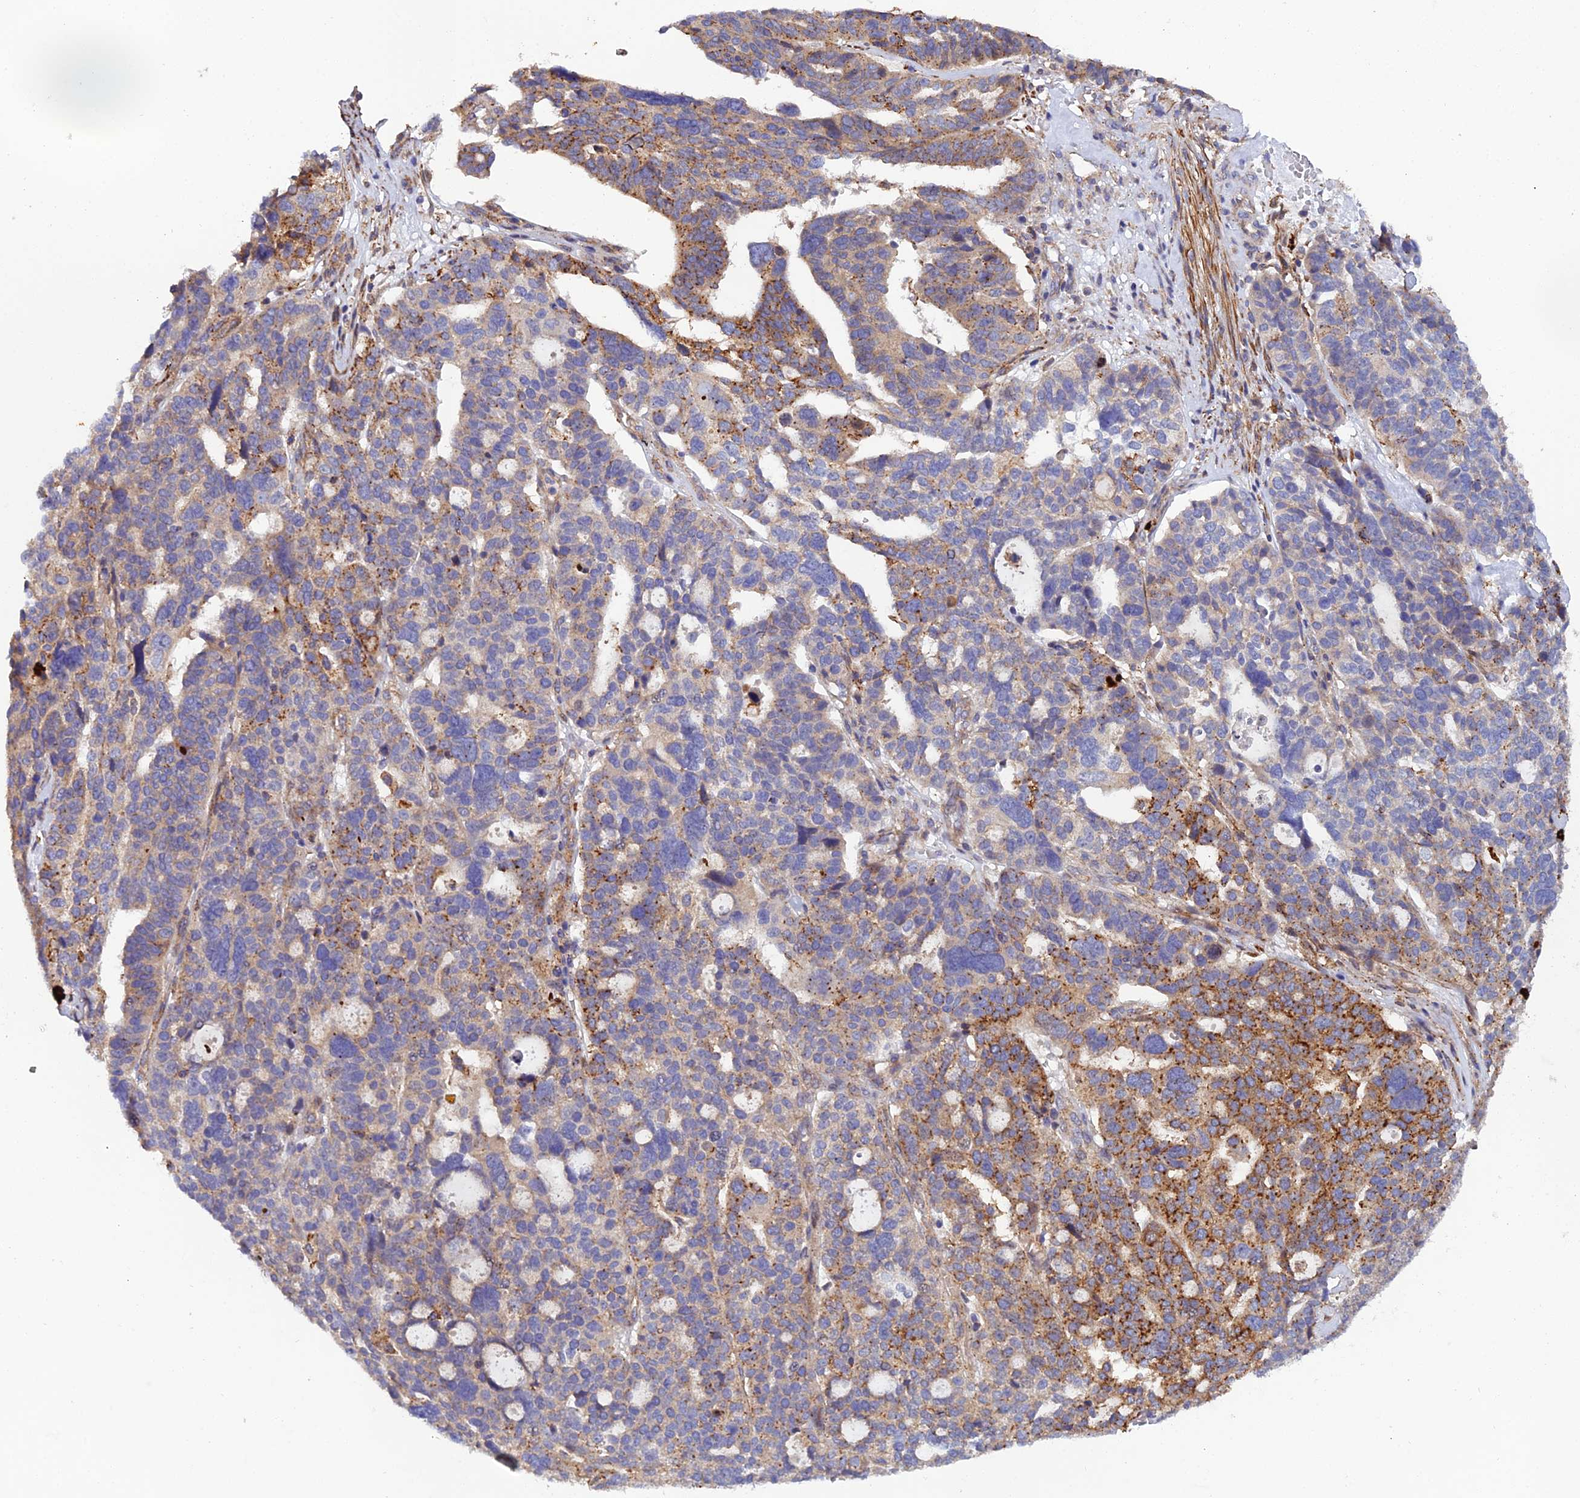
{"staining": {"intensity": "moderate", "quantity": "25%-75%", "location": "cytoplasmic/membranous"}, "tissue": "ovarian cancer", "cell_type": "Tumor cells", "image_type": "cancer", "snomed": [{"axis": "morphology", "description": "Cystadenocarcinoma, serous, NOS"}, {"axis": "topography", "description": "Ovary"}], "caption": "High-magnification brightfield microscopy of ovarian serous cystadenocarcinoma stained with DAB (3,3'-diaminobenzidine) (brown) and counterstained with hematoxylin (blue). tumor cells exhibit moderate cytoplasmic/membranous staining is seen in about25%-75% of cells.", "gene": "RALGAPA2", "patient": {"sex": "female", "age": 59}}